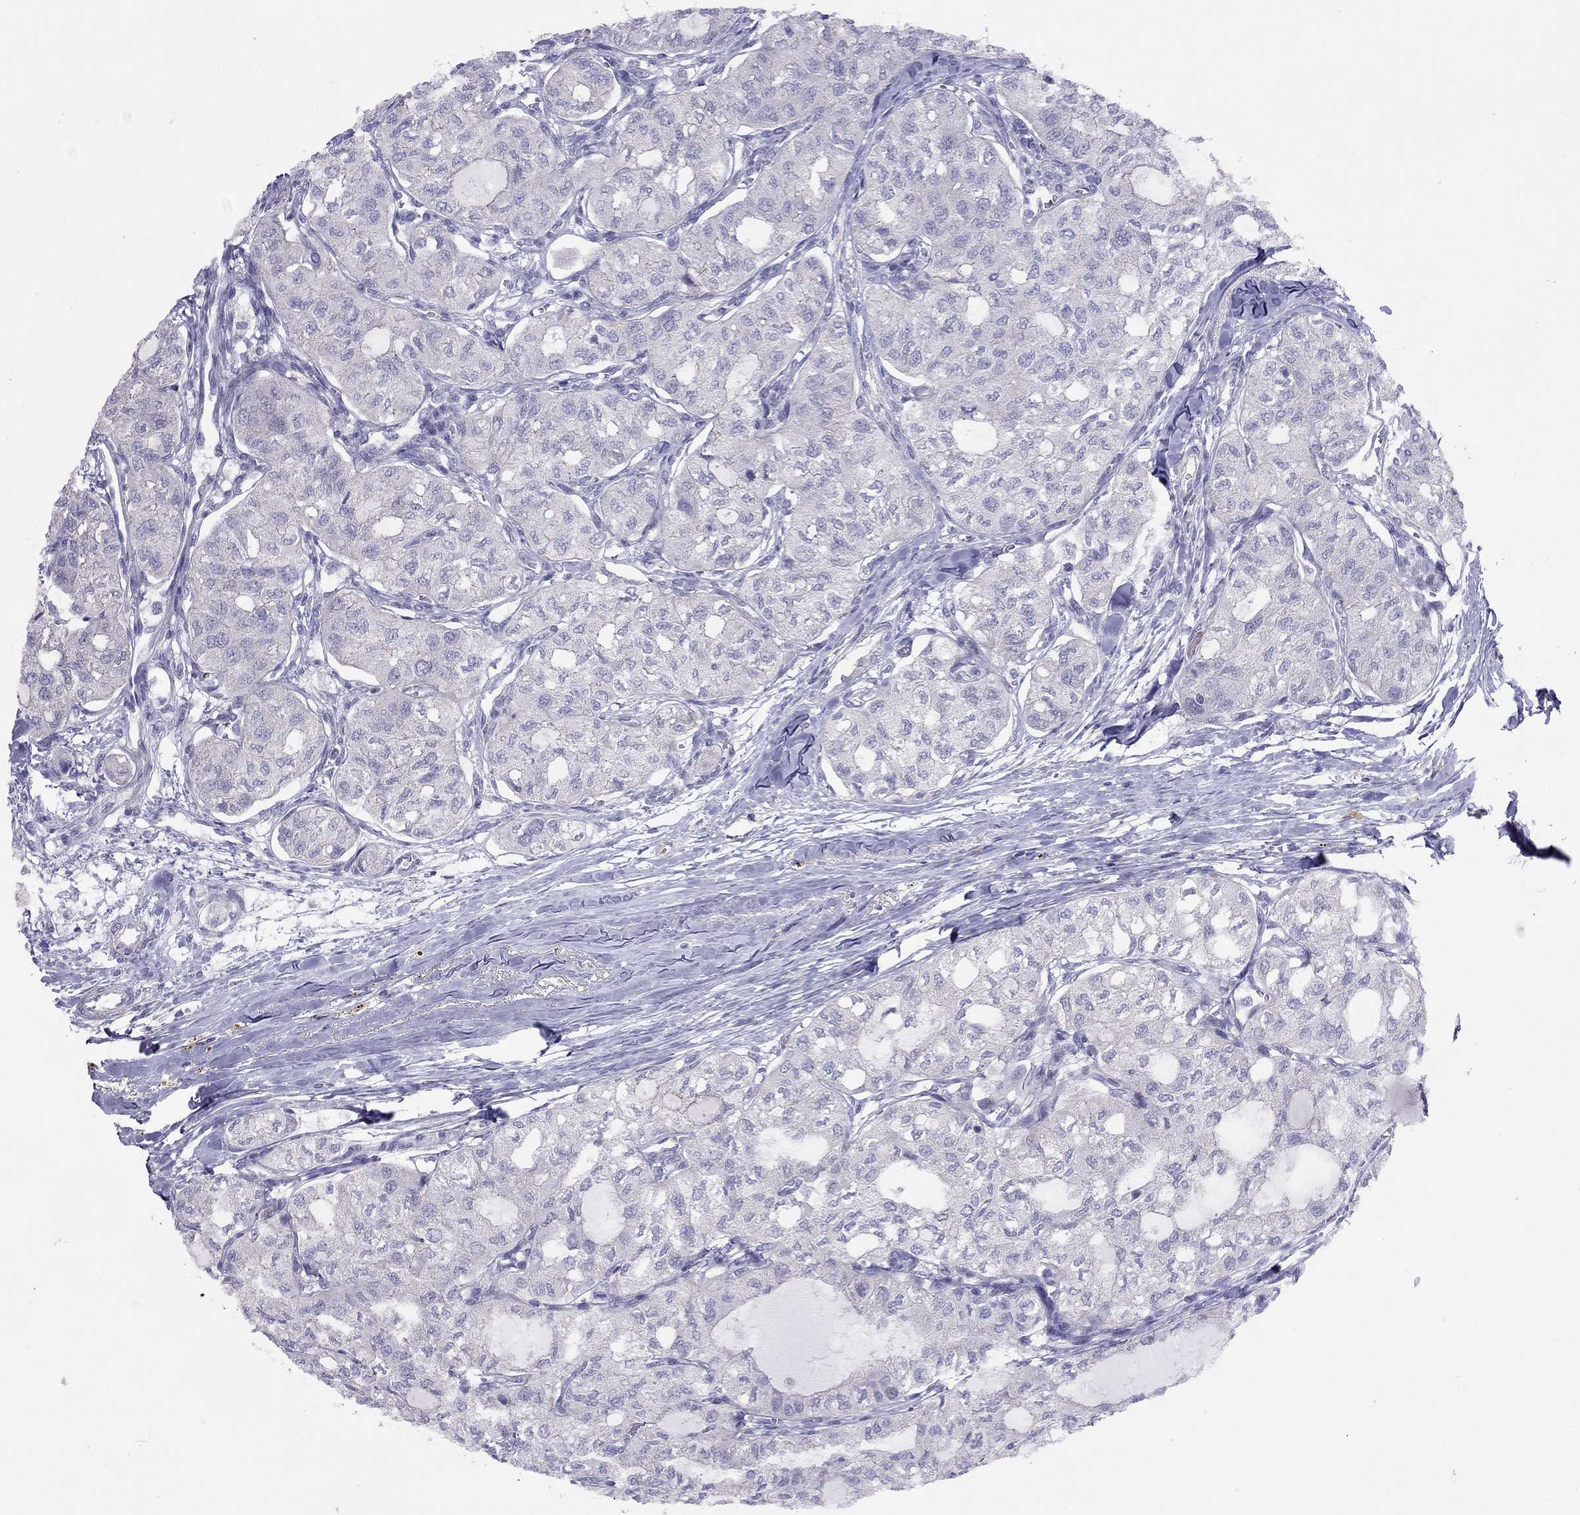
{"staining": {"intensity": "negative", "quantity": "none", "location": "none"}, "tissue": "thyroid cancer", "cell_type": "Tumor cells", "image_type": "cancer", "snomed": [{"axis": "morphology", "description": "Follicular adenoma carcinoma, NOS"}, {"axis": "topography", "description": "Thyroid gland"}], "caption": "The immunohistochemistry histopathology image has no significant expression in tumor cells of follicular adenoma carcinoma (thyroid) tissue.", "gene": "SYTL2", "patient": {"sex": "male", "age": 75}}